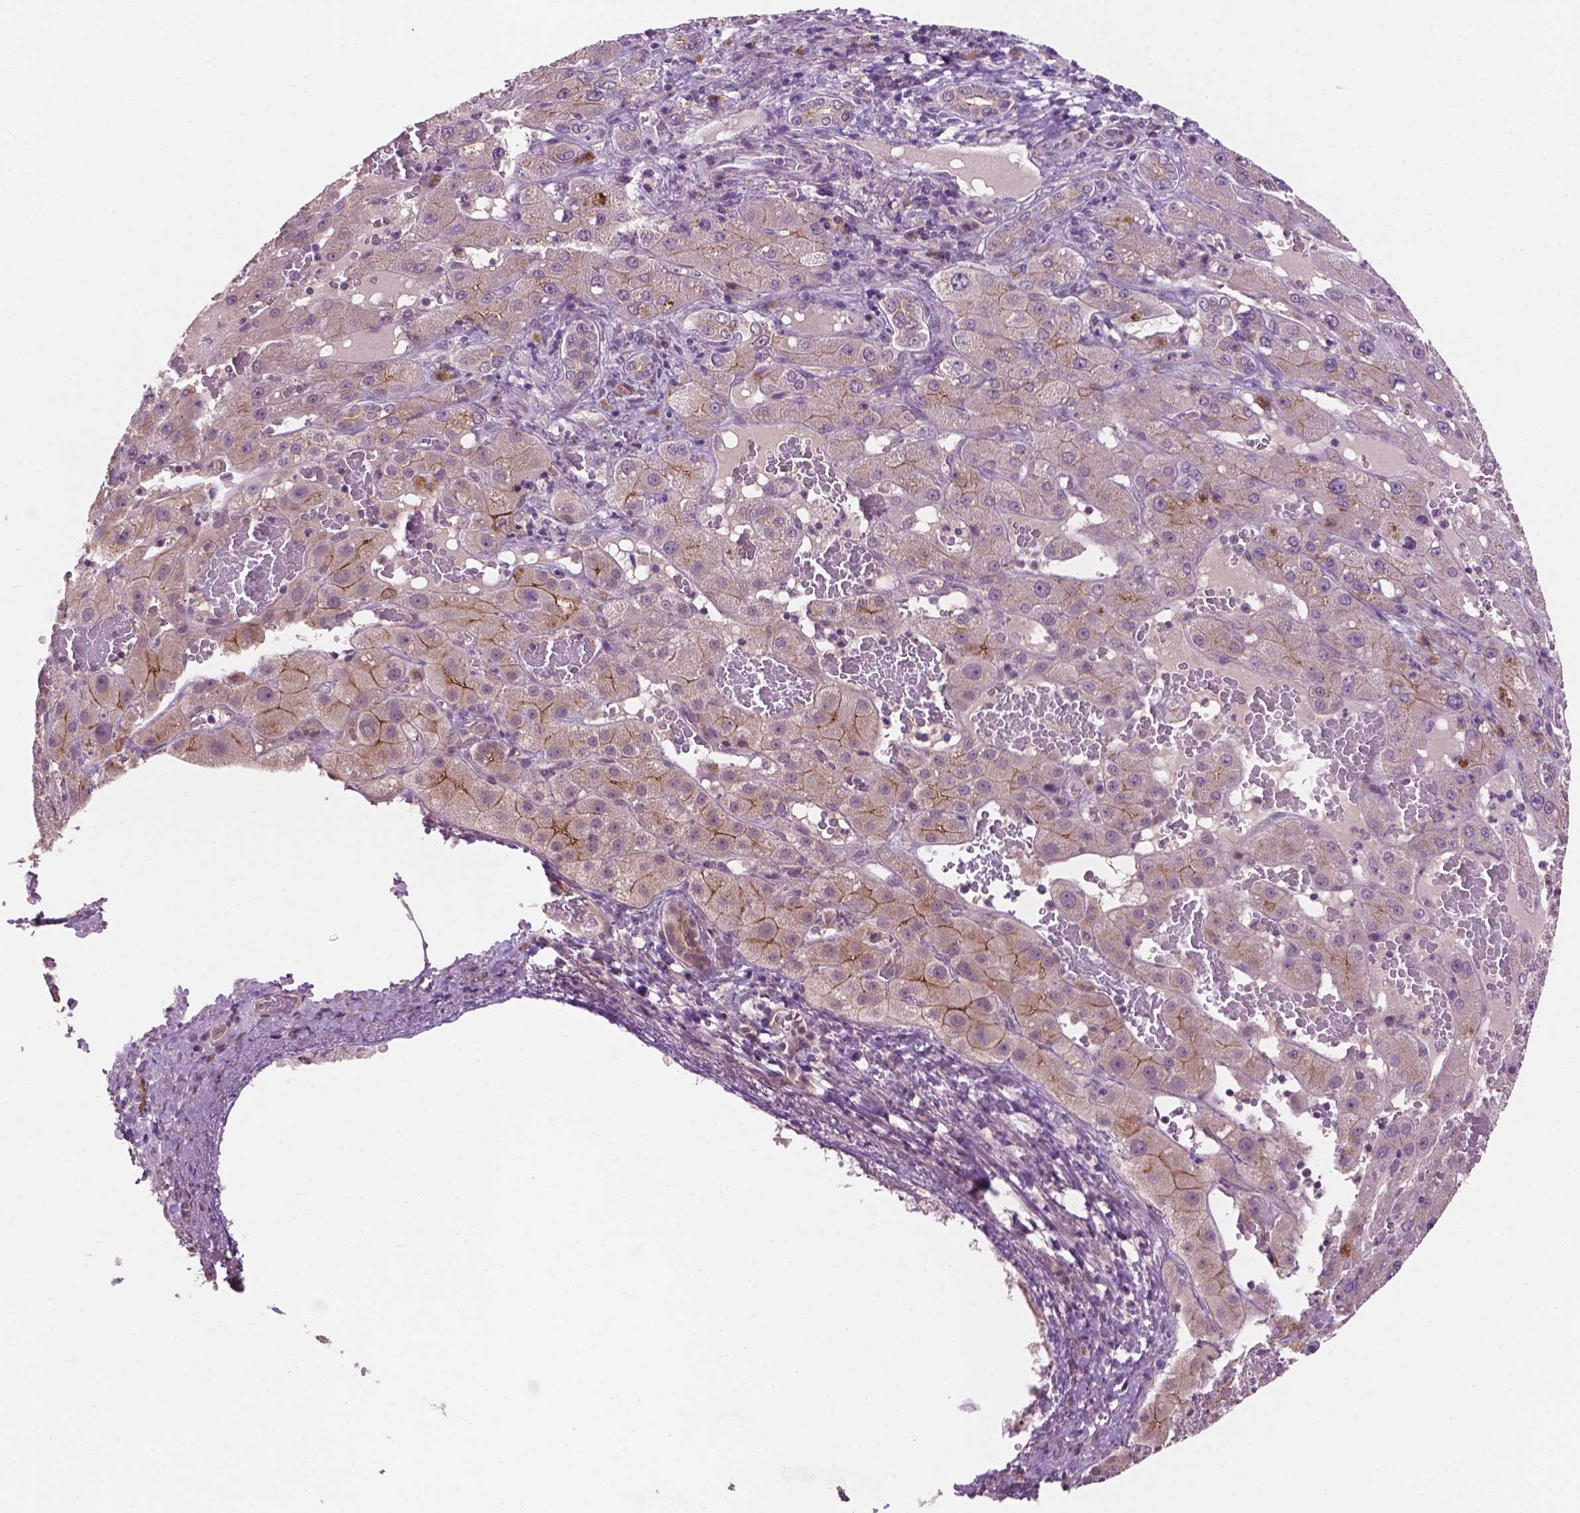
{"staining": {"intensity": "moderate", "quantity": "<25%", "location": "cytoplasmic/membranous"}, "tissue": "liver cancer", "cell_type": "Tumor cells", "image_type": "cancer", "snomed": [{"axis": "morphology", "description": "Carcinoma, Hepatocellular, NOS"}, {"axis": "topography", "description": "Liver"}], "caption": "The immunohistochemical stain shows moderate cytoplasmic/membranous positivity in tumor cells of hepatocellular carcinoma (liver) tissue.", "gene": "GXYLT2", "patient": {"sex": "female", "age": 73}}